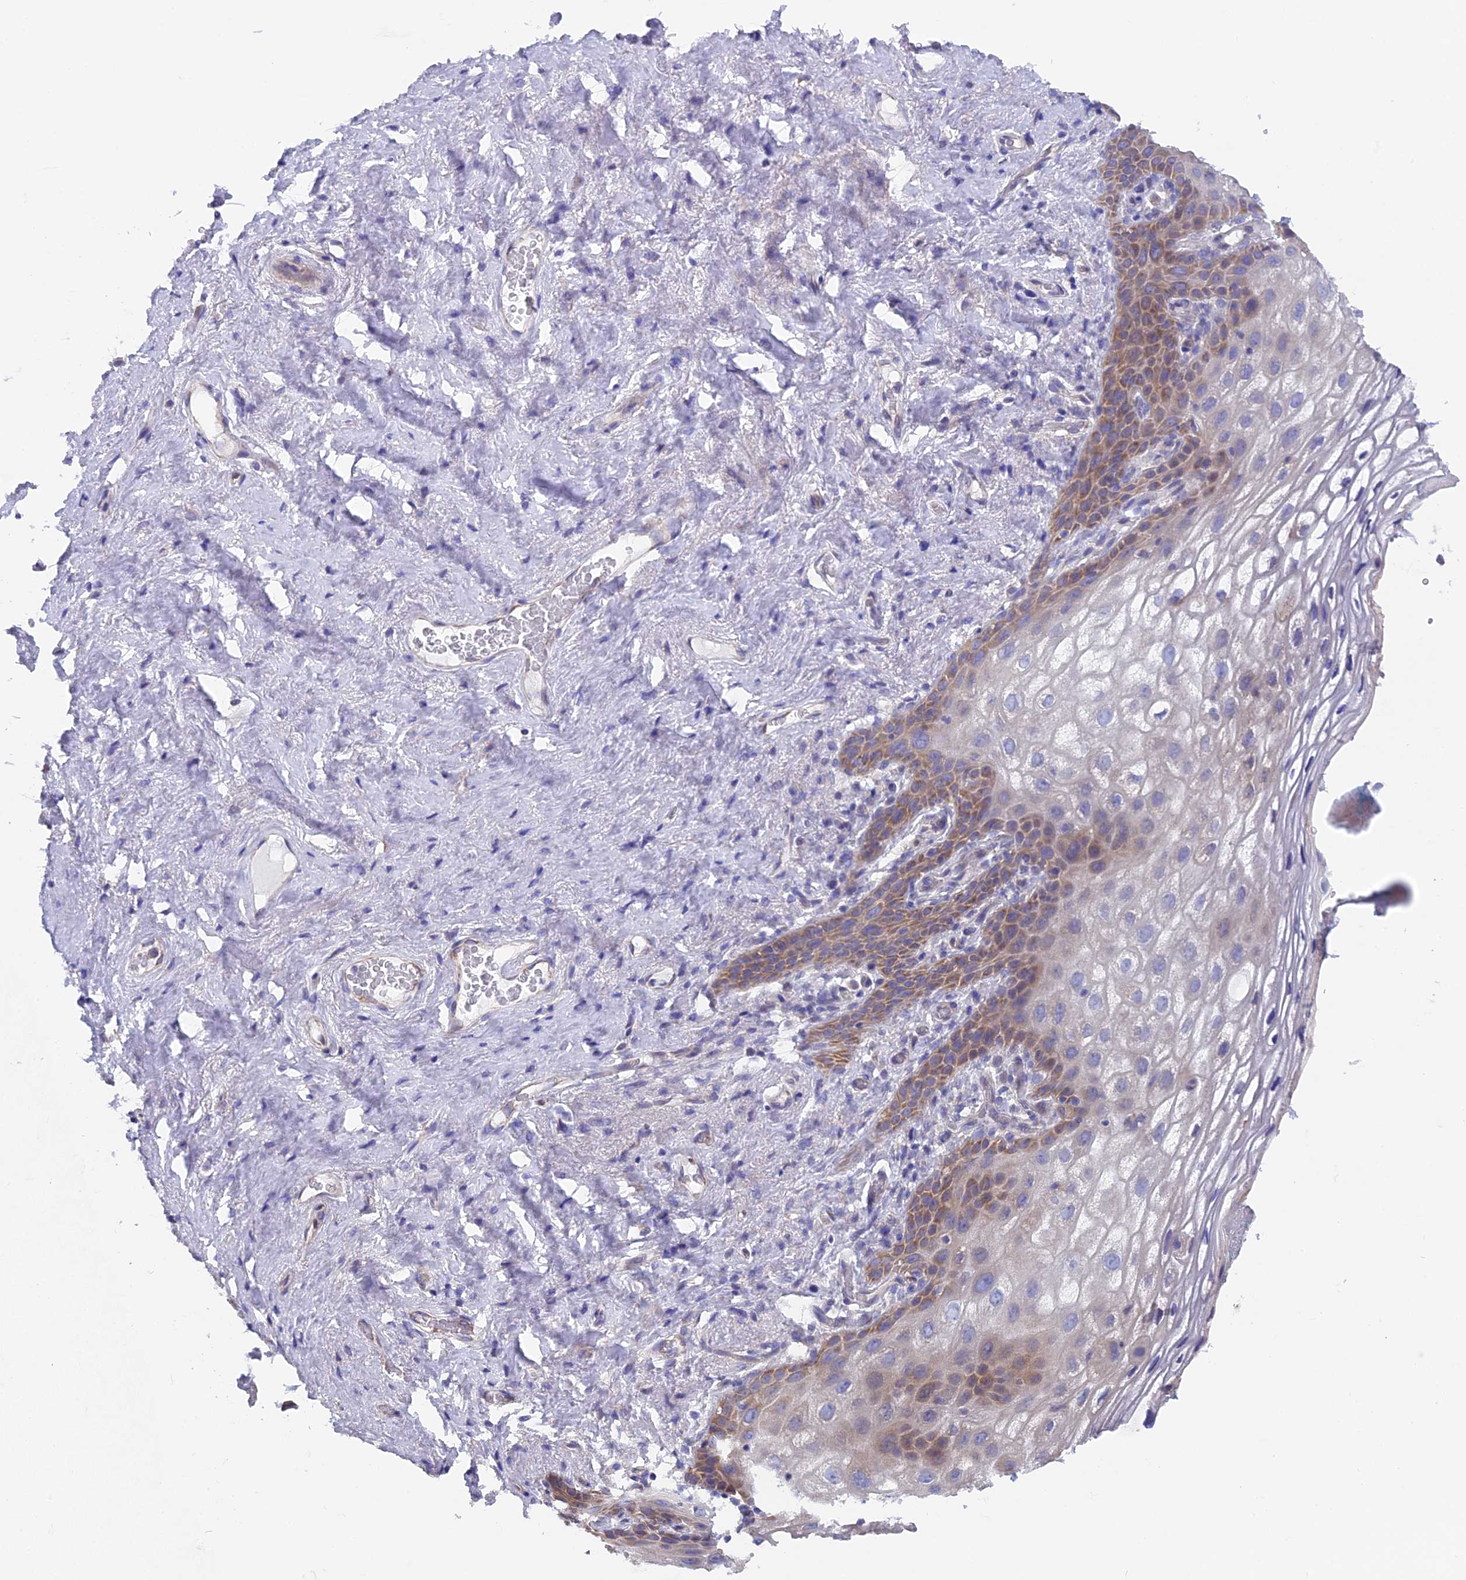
{"staining": {"intensity": "moderate", "quantity": "<25%", "location": "cytoplasmic/membranous"}, "tissue": "vagina", "cell_type": "Squamous epithelial cells", "image_type": "normal", "snomed": [{"axis": "morphology", "description": "Normal tissue, NOS"}, {"axis": "topography", "description": "Vagina"}], "caption": "Immunohistochemistry photomicrograph of normal vagina stained for a protein (brown), which displays low levels of moderate cytoplasmic/membranous expression in approximately <25% of squamous epithelial cells.", "gene": "AK4P3", "patient": {"sex": "female", "age": 68}}